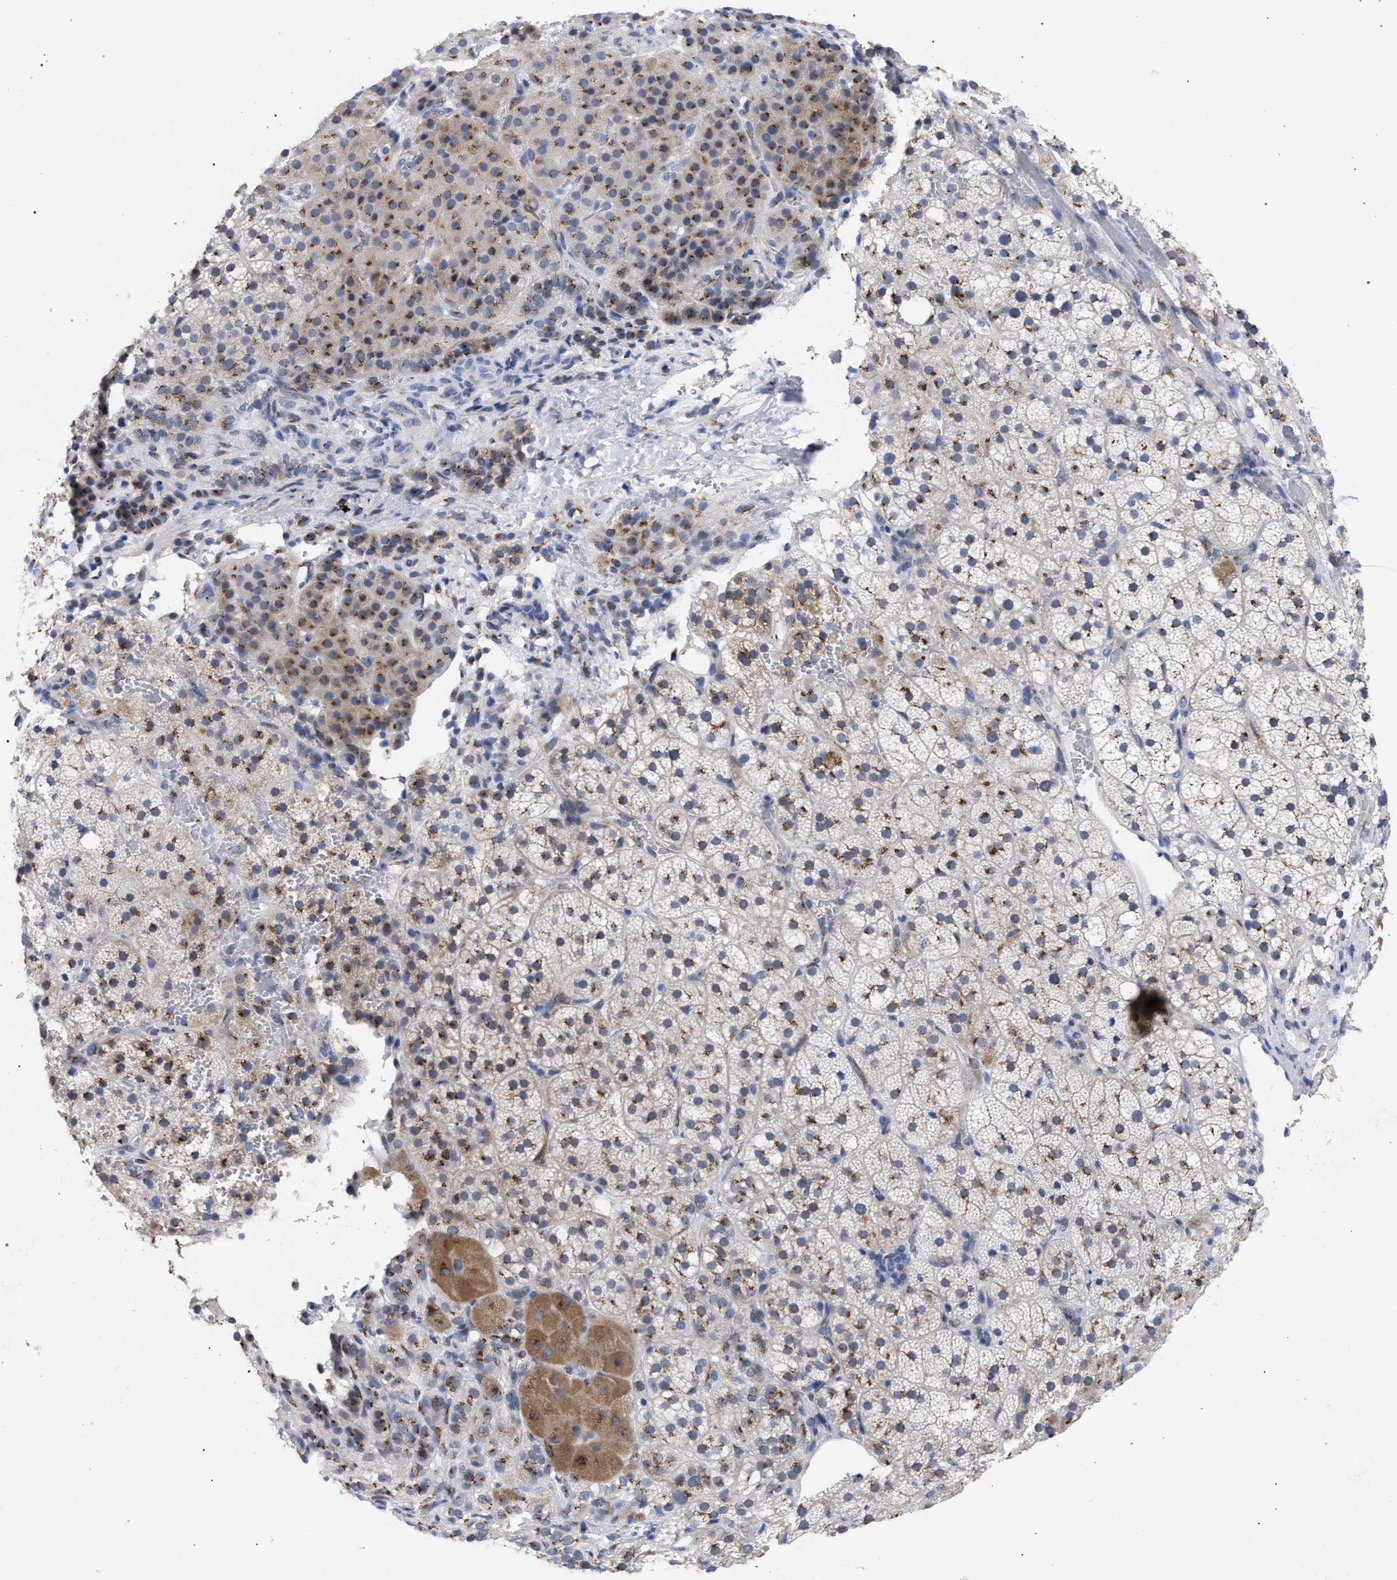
{"staining": {"intensity": "moderate", "quantity": ">75%", "location": "cytoplasmic/membranous"}, "tissue": "adrenal gland", "cell_type": "Glandular cells", "image_type": "normal", "snomed": [{"axis": "morphology", "description": "Normal tissue, NOS"}, {"axis": "topography", "description": "Adrenal gland"}], "caption": "Protein staining exhibits moderate cytoplasmic/membranous expression in about >75% of glandular cells in unremarkable adrenal gland.", "gene": "GOLGA2", "patient": {"sex": "female", "age": 59}}